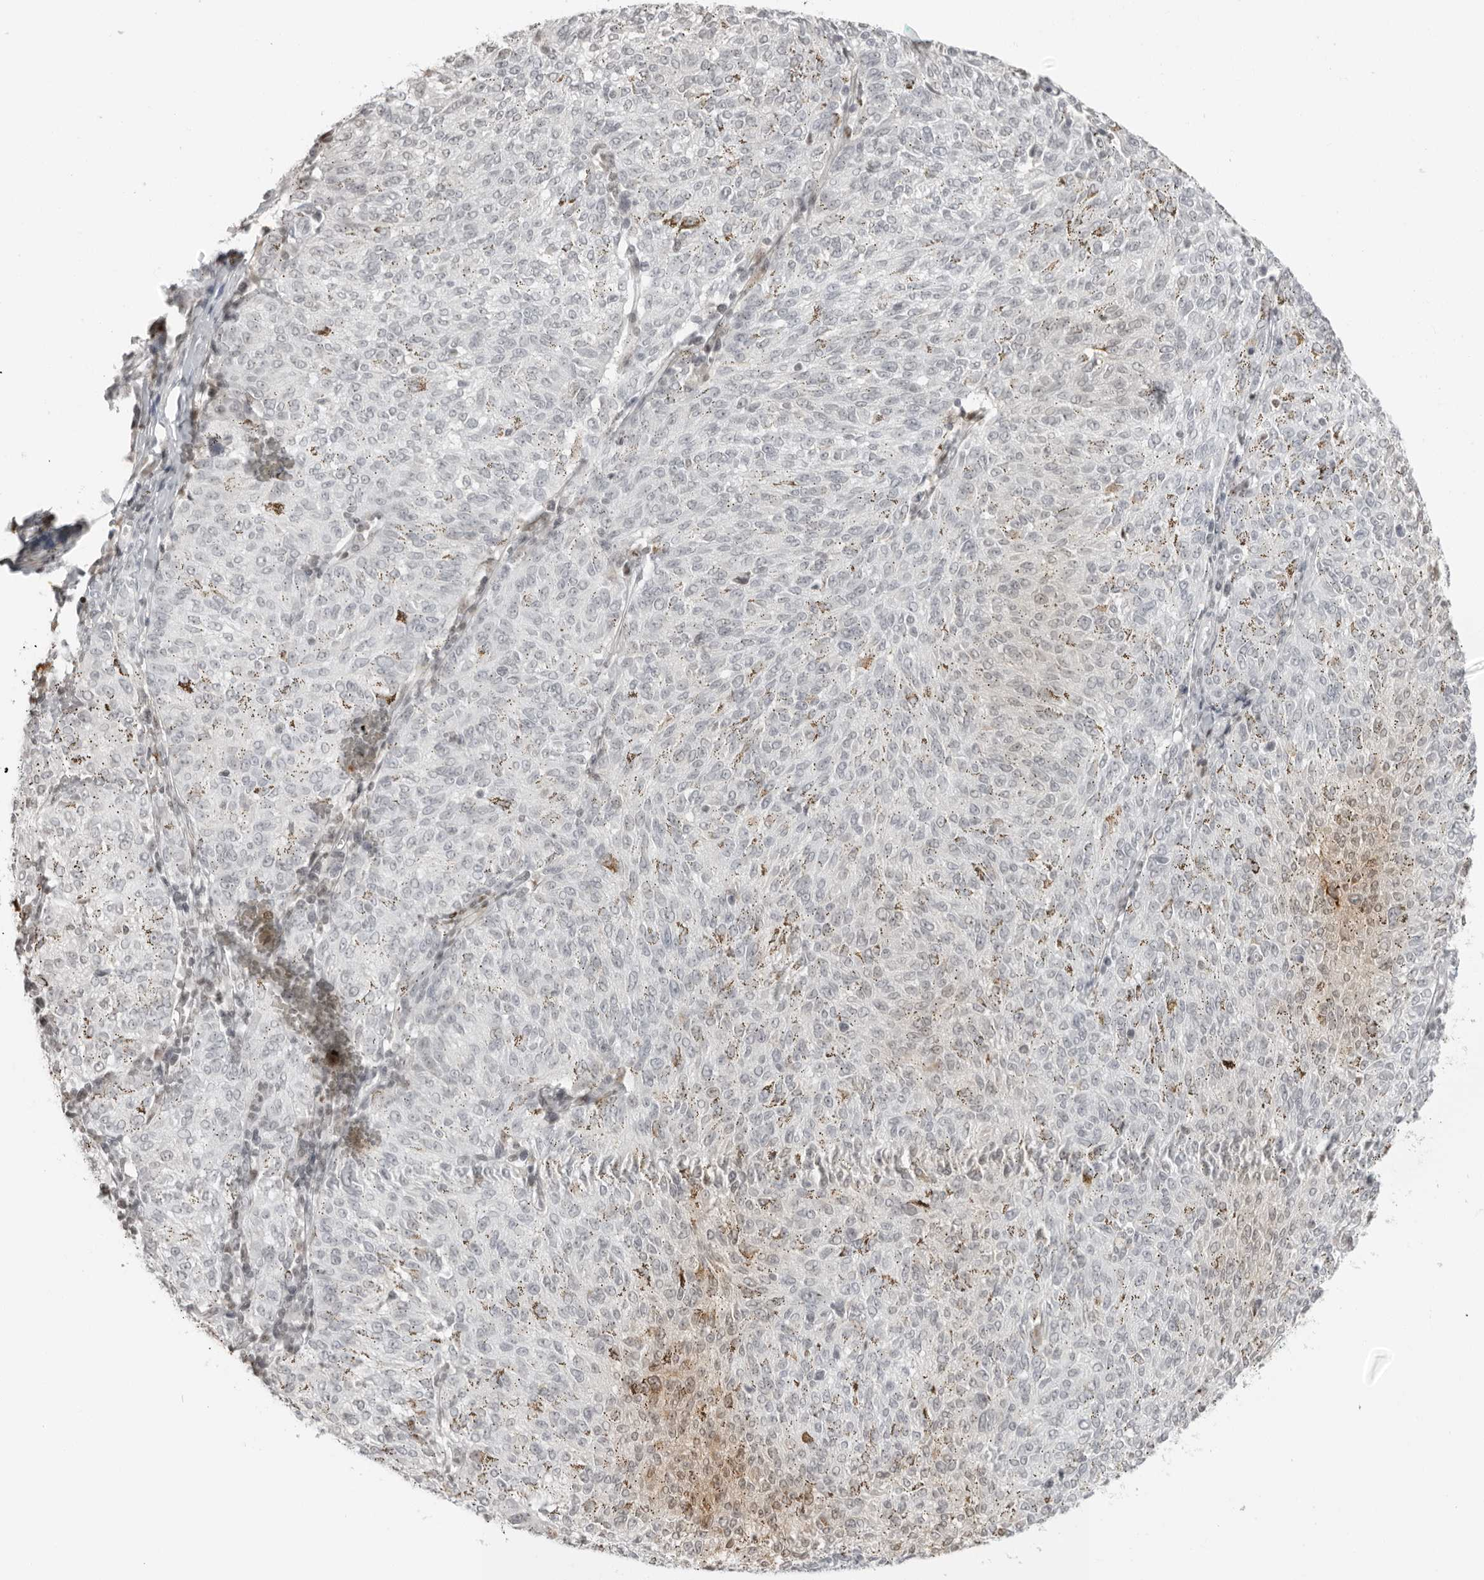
{"staining": {"intensity": "negative", "quantity": "none", "location": "none"}, "tissue": "melanoma", "cell_type": "Tumor cells", "image_type": "cancer", "snomed": [{"axis": "morphology", "description": "Malignant melanoma, NOS"}, {"axis": "topography", "description": "Skin"}], "caption": "Immunohistochemistry (IHC) histopathology image of human melanoma stained for a protein (brown), which displays no staining in tumor cells.", "gene": "RNF146", "patient": {"sex": "female", "age": 72}}